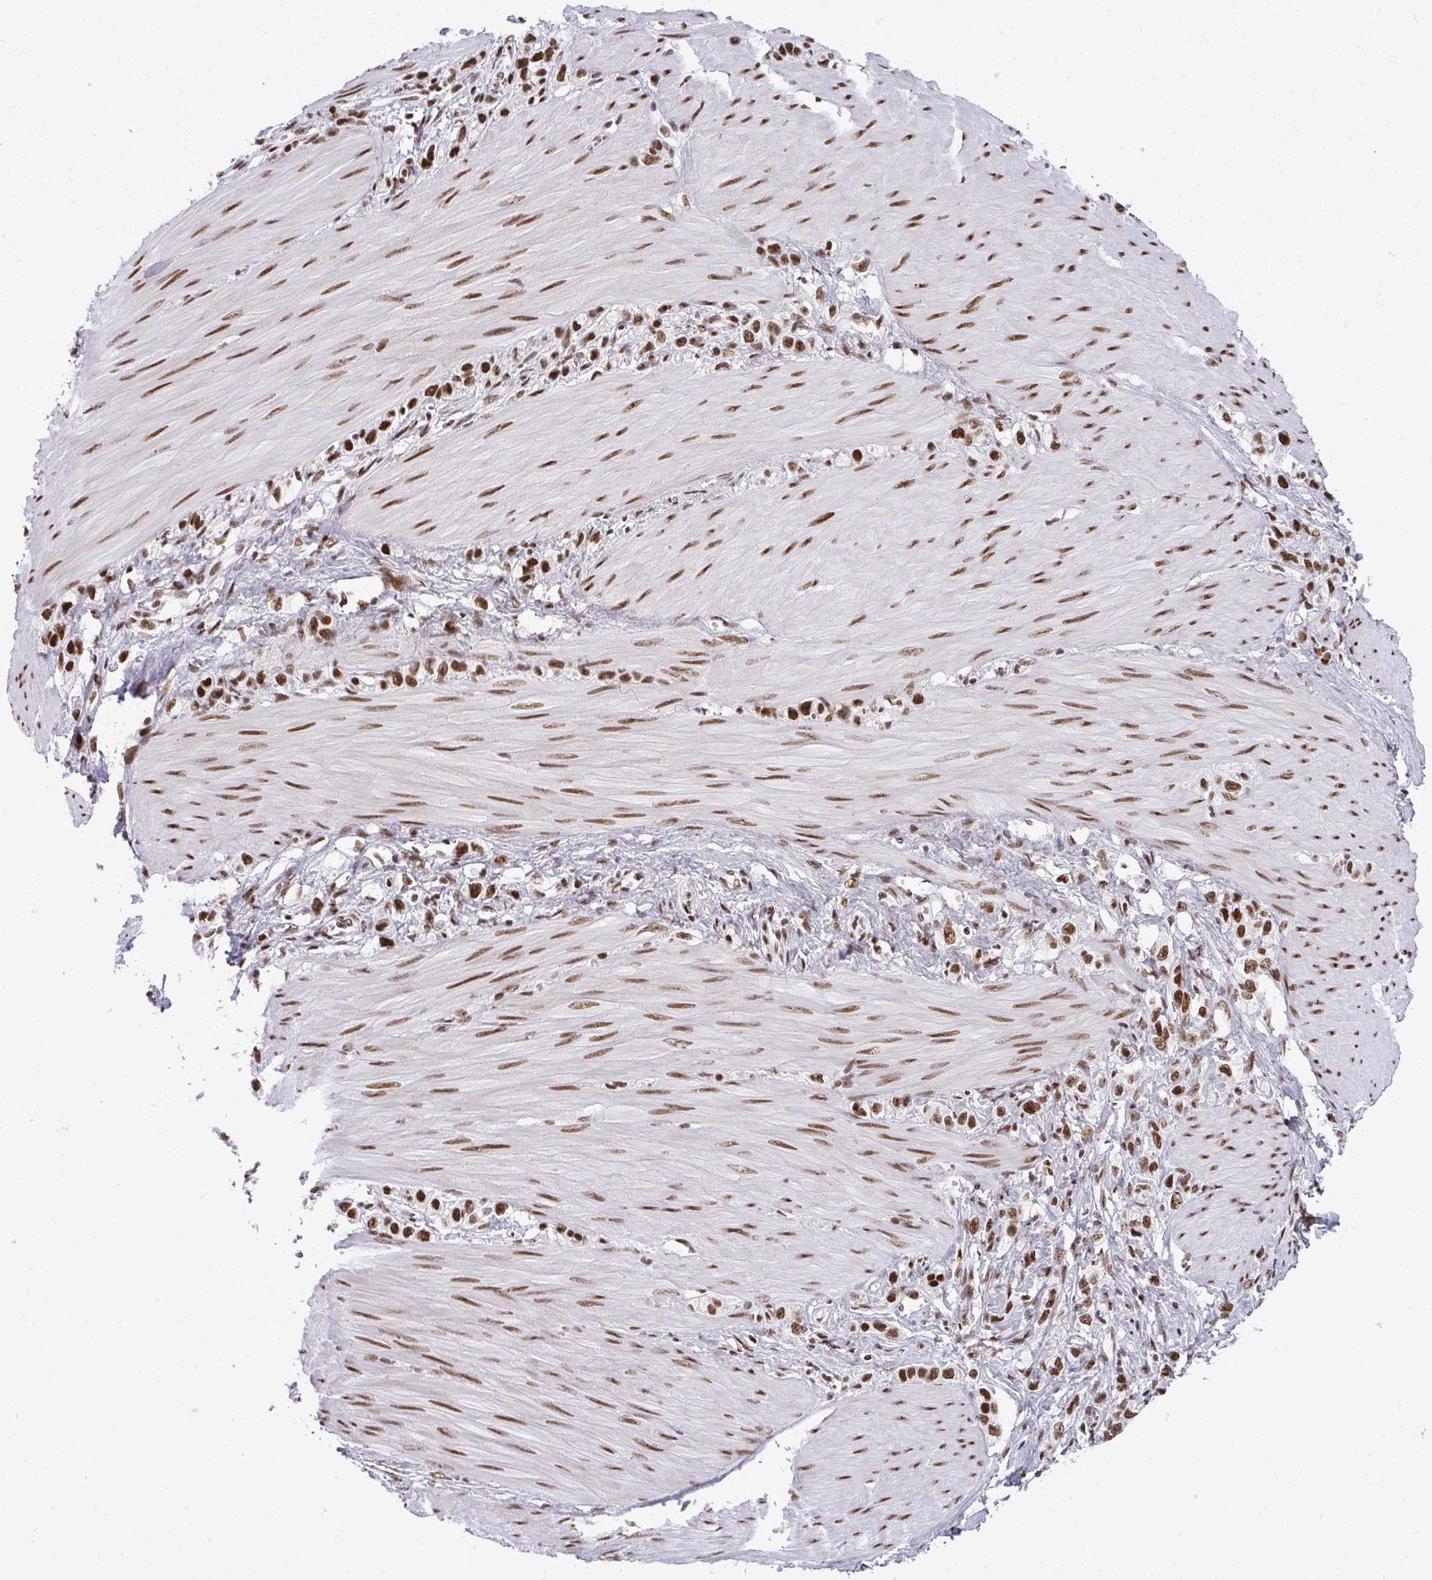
{"staining": {"intensity": "strong", "quantity": ">75%", "location": "nuclear"}, "tissue": "stomach cancer", "cell_type": "Tumor cells", "image_type": "cancer", "snomed": [{"axis": "morphology", "description": "Adenocarcinoma, NOS"}, {"axis": "topography", "description": "Stomach"}], "caption": "The photomicrograph shows staining of stomach adenocarcinoma, revealing strong nuclear protein positivity (brown color) within tumor cells. The protein is stained brown, and the nuclei are stained in blue (DAB (3,3'-diaminobenzidine) IHC with brightfield microscopy, high magnification).", "gene": "CDYL", "patient": {"sex": "female", "age": 65}}